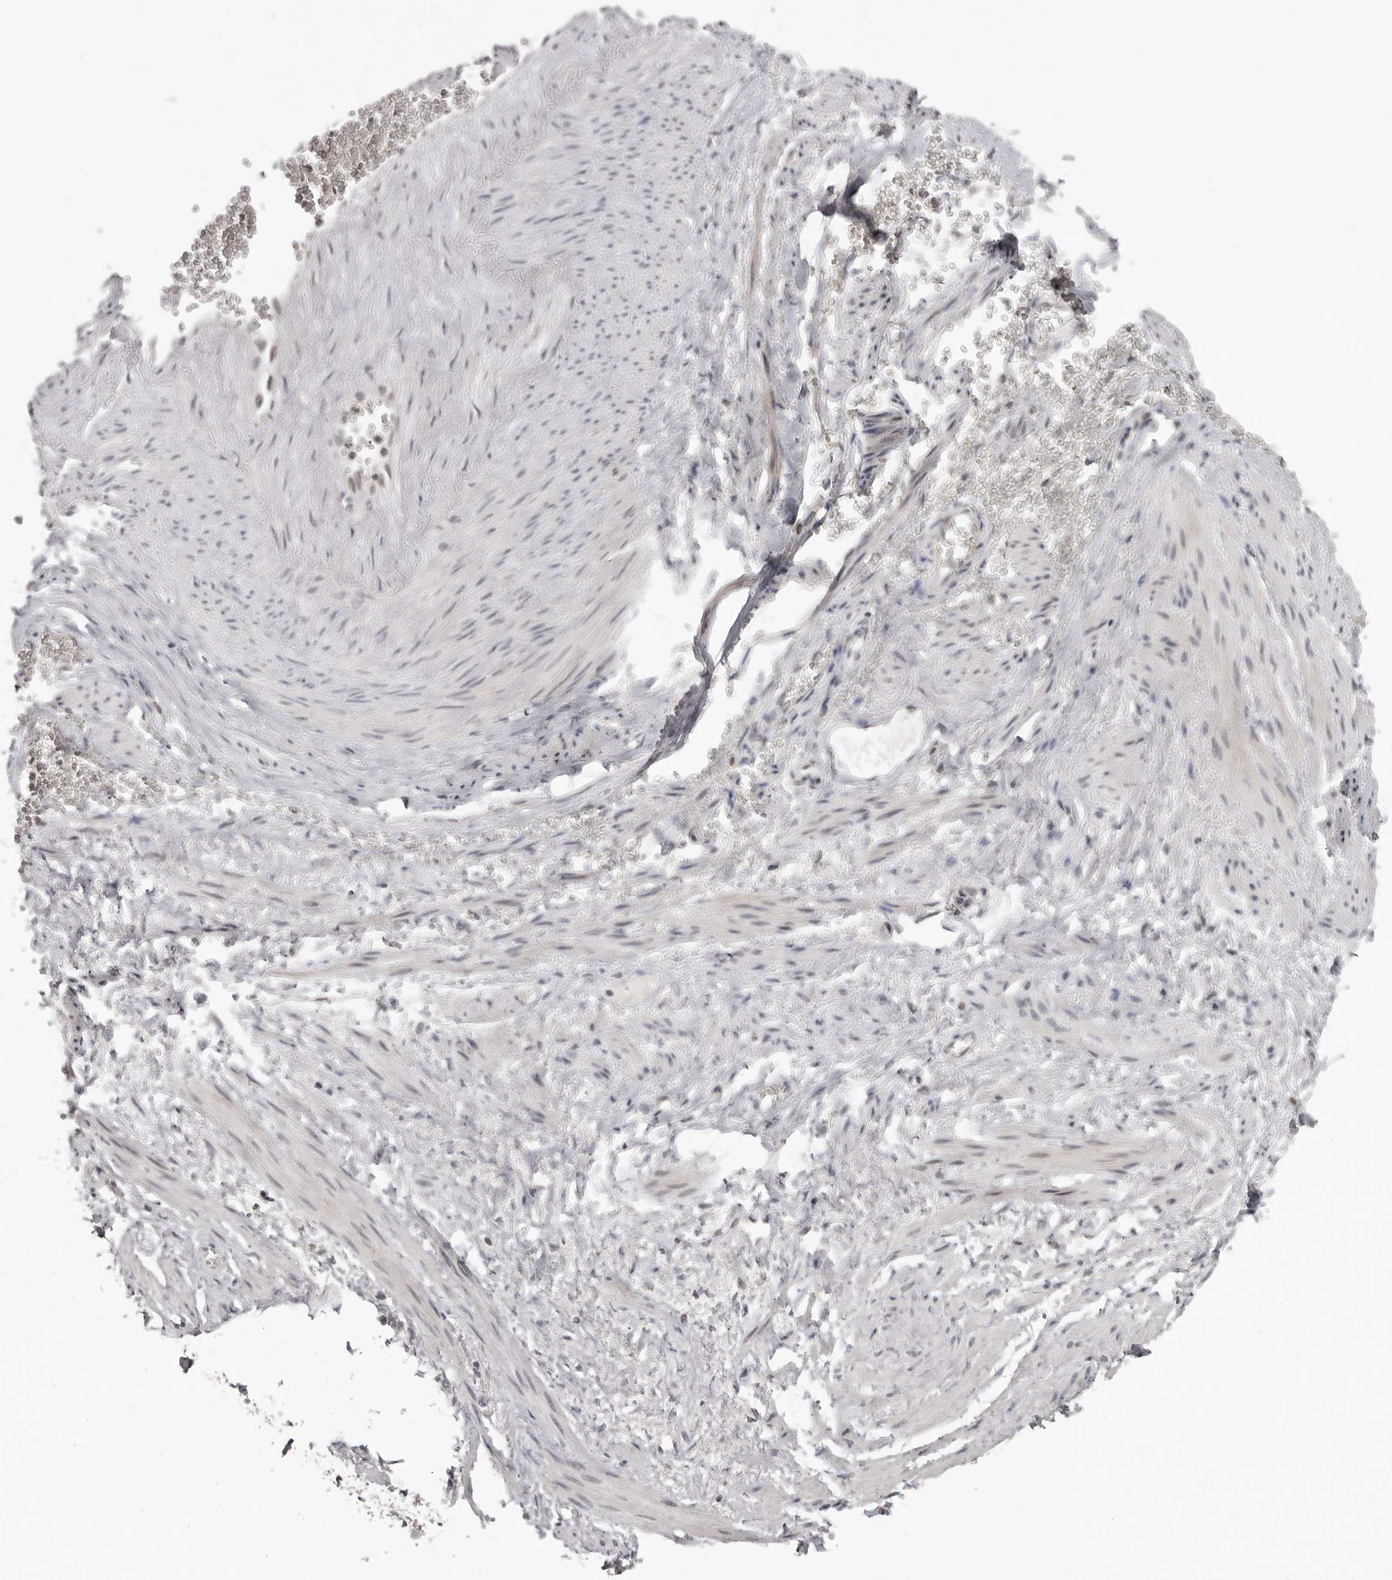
{"staining": {"intensity": "negative", "quantity": "none", "location": "none"}, "tissue": "adipose tissue", "cell_type": "Adipocytes", "image_type": "normal", "snomed": [{"axis": "morphology", "description": "Normal tissue, NOS"}, {"axis": "topography", "description": "Smooth muscle"}, {"axis": "topography", "description": "Peripheral nerve tissue"}], "caption": "Adipocytes are negative for protein expression in normal human adipose tissue. (DAB immunohistochemistry, high magnification).", "gene": "SRCAP", "patient": {"sex": "female", "age": 39}}